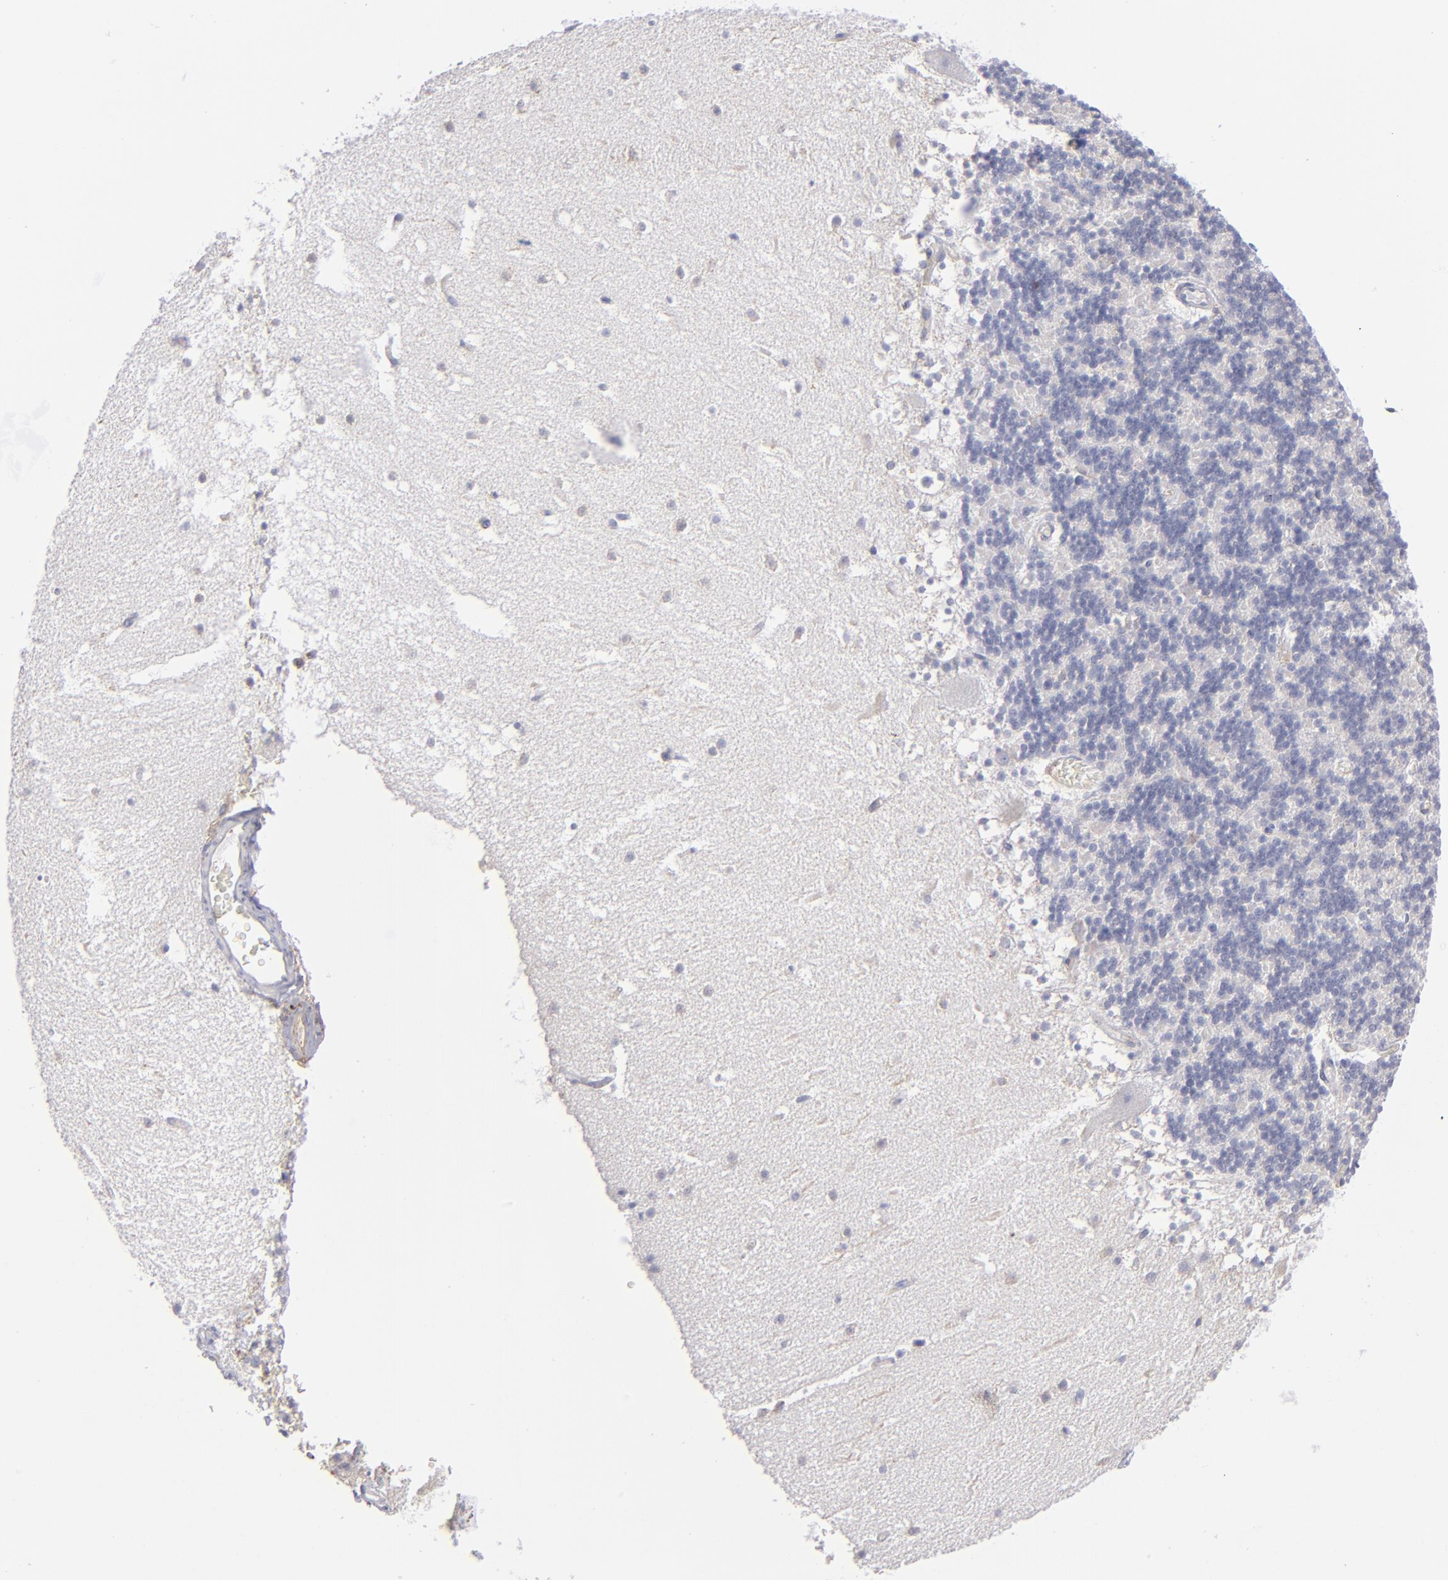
{"staining": {"intensity": "negative", "quantity": "none", "location": "none"}, "tissue": "cerebellum", "cell_type": "Cells in granular layer", "image_type": "normal", "snomed": [{"axis": "morphology", "description": "Normal tissue, NOS"}, {"axis": "topography", "description": "Cerebellum"}], "caption": "High power microscopy histopathology image of an immunohistochemistry image of benign cerebellum, revealing no significant staining in cells in granular layer. Nuclei are stained in blue.", "gene": "MFGE8", "patient": {"sex": "male", "age": 45}}